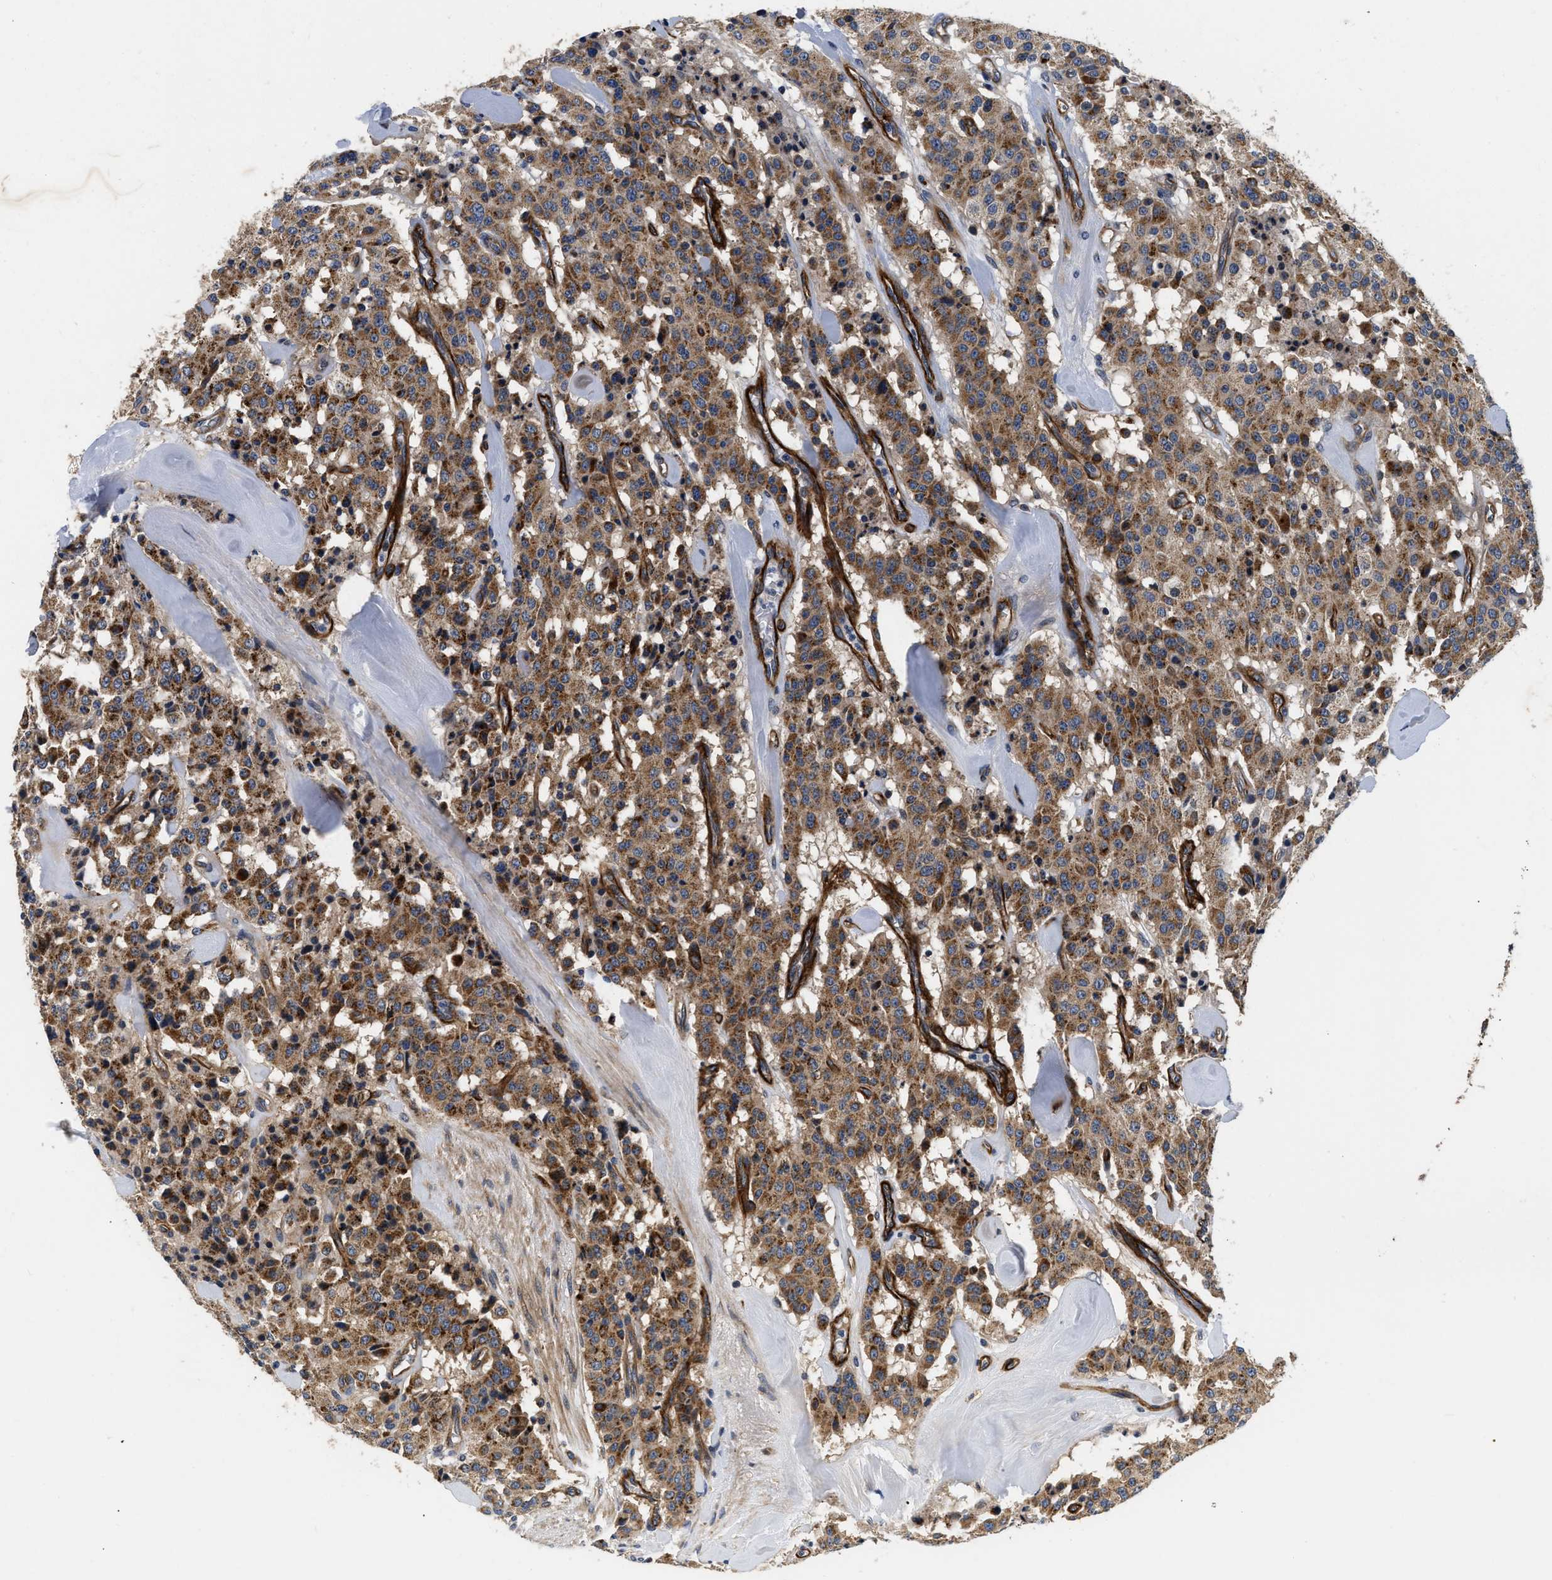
{"staining": {"intensity": "strong", "quantity": ">75%", "location": "cytoplasmic/membranous"}, "tissue": "carcinoid", "cell_type": "Tumor cells", "image_type": "cancer", "snomed": [{"axis": "morphology", "description": "Carcinoid, malignant, NOS"}, {"axis": "topography", "description": "Lung"}], "caption": "This photomicrograph demonstrates malignant carcinoid stained with immunohistochemistry (IHC) to label a protein in brown. The cytoplasmic/membranous of tumor cells show strong positivity for the protein. Nuclei are counter-stained blue.", "gene": "NME6", "patient": {"sex": "male", "age": 30}}